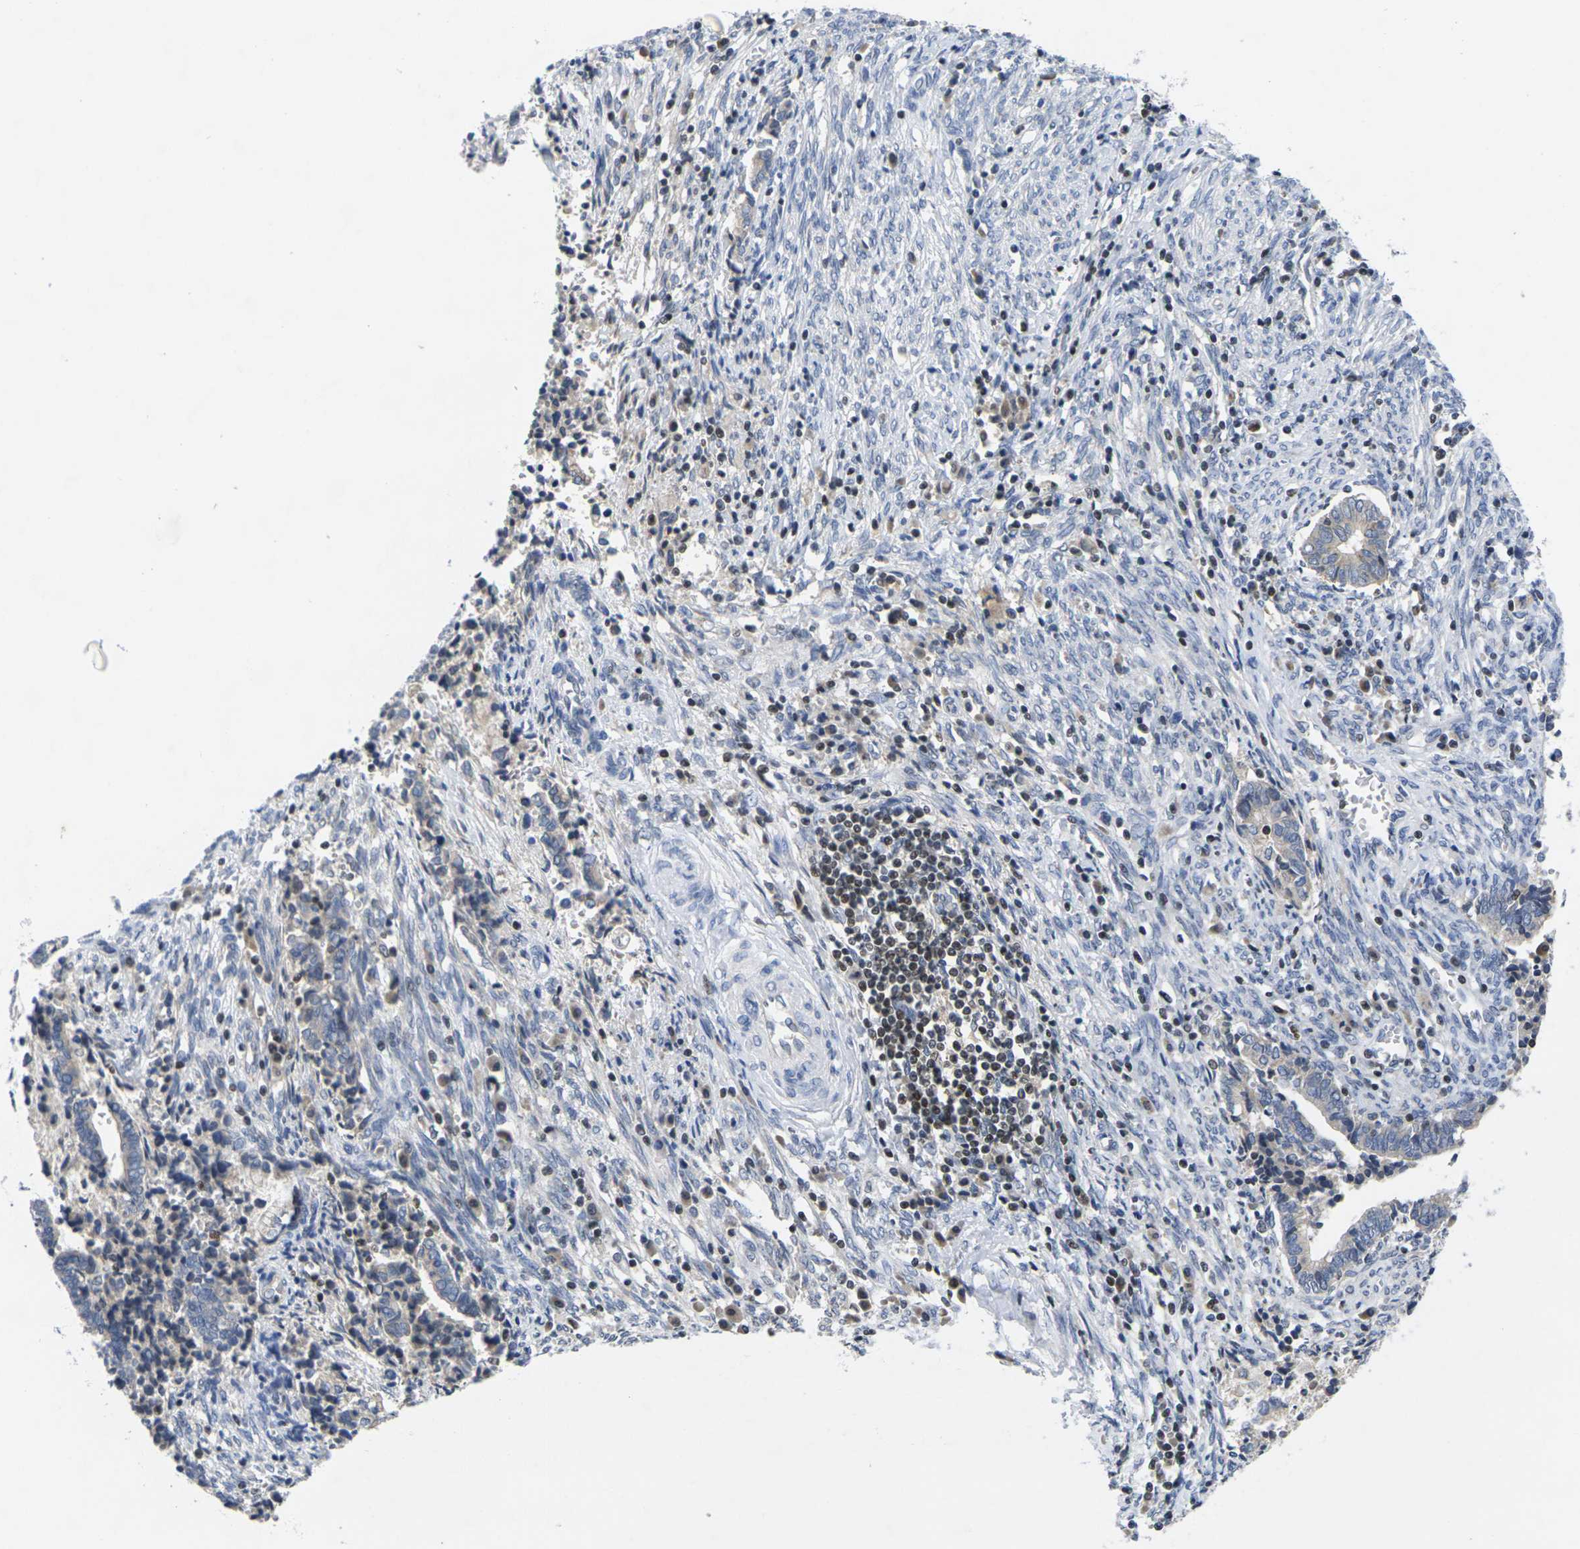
{"staining": {"intensity": "negative", "quantity": "none", "location": "none"}, "tissue": "cervical cancer", "cell_type": "Tumor cells", "image_type": "cancer", "snomed": [{"axis": "morphology", "description": "Adenocarcinoma, NOS"}, {"axis": "topography", "description": "Cervix"}], "caption": "Immunohistochemistry image of neoplastic tissue: human cervical adenocarcinoma stained with DAB (3,3'-diaminobenzidine) demonstrates no significant protein positivity in tumor cells.", "gene": "IKZF1", "patient": {"sex": "female", "age": 44}}